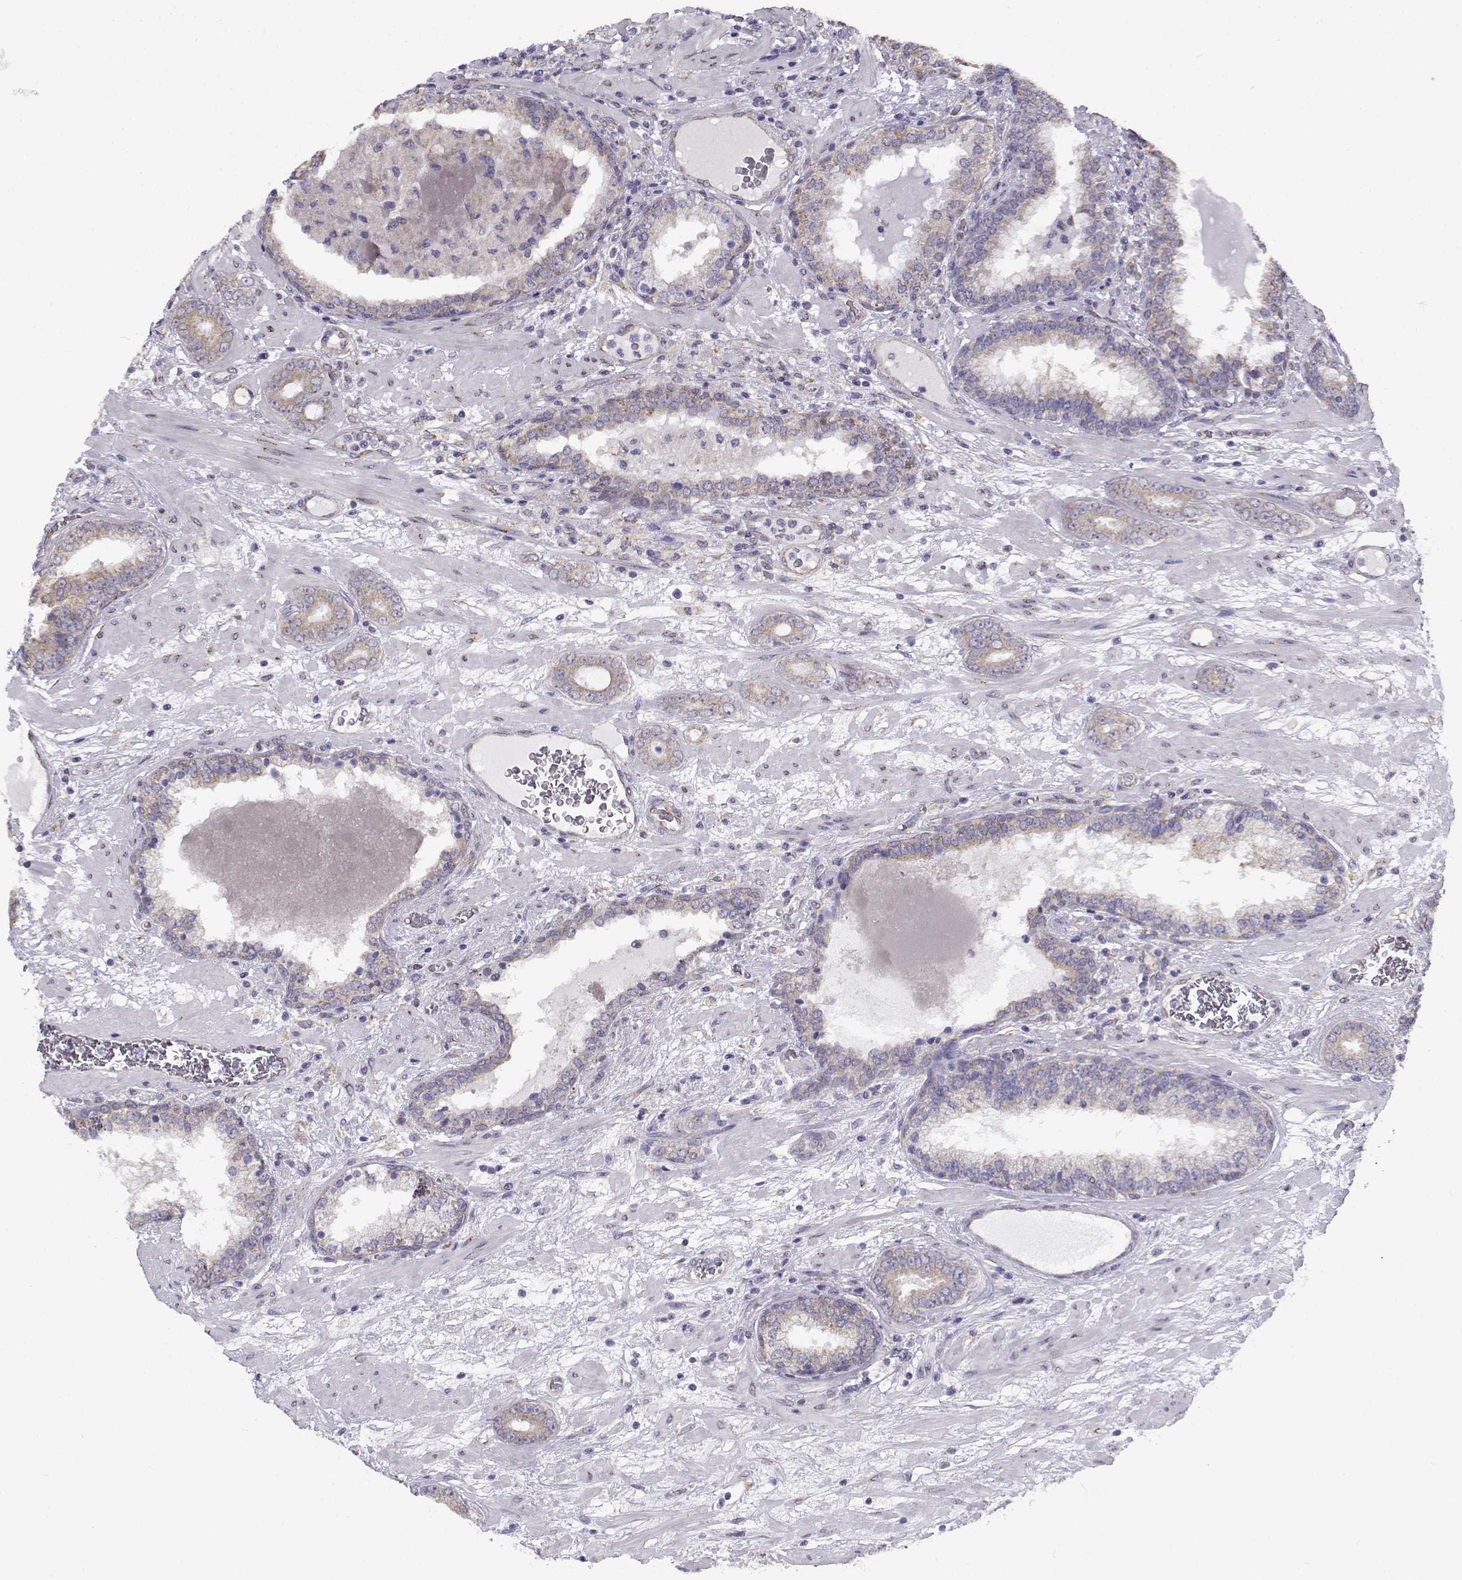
{"staining": {"intensity": "weak", "quantity": ">75%", "location": "cytoplasmic/membranous"}, "tissue": "prostate cancer", "cell_type": "Tumor cells", "image_type": "cancer", "snomed": [{"axis": "morphology", "description": "Adenocarcinoma, Low grade"}, {"axis": "topography", "description": "Prostate"}], "caption": "Weak cytoplasmic/membranous staining is present in approximately >75% of tumor cells in low-grade adenocarcinoma (prostate). Immunohistochemistry stains the protein in brown and the nuclei are stained blue.", "gene": "BEND6", "patient": {"sex": "male", "age": 60}}